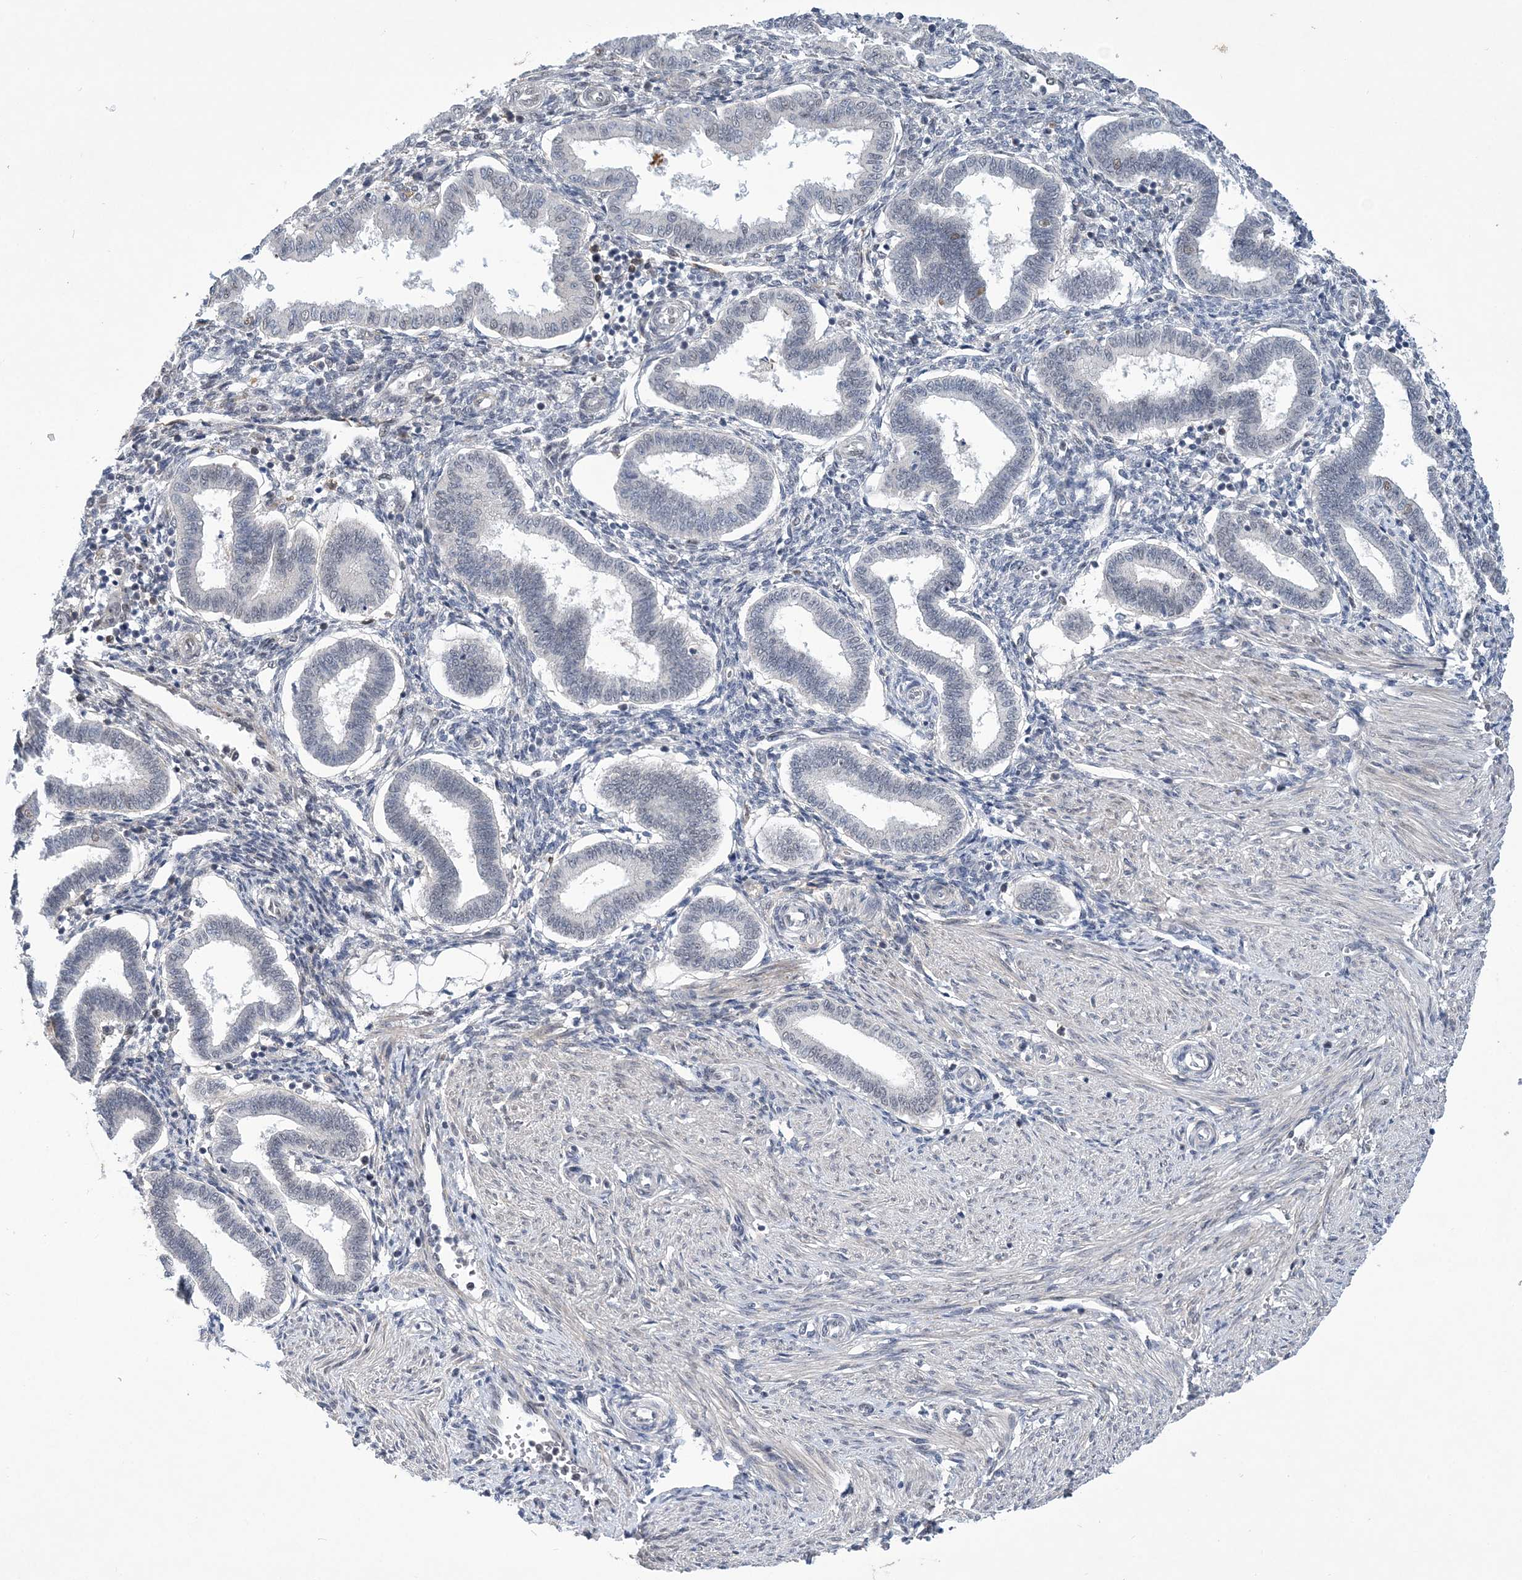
{"staining": {"intensity": "weak", "quantity": "<25%", "location": "nuclear"}, "tissue": "endometrium", "cell_type": "Cells in endometrial stroma", "image_type": "normal", "snomed": [{"axis": "morphology", "description": "Normal tissue, NOS"}, {"axis": "topography", "description": "Endometrium"}], "caption": "The image demonstrates no significant staining in cells in endometrial stroma of endometrium. The staining was performed using DAB (3,3'-diaminobenzidine) to visualize the protein expression in brown, while the nuclei were stained in blue with hematoxylin (Magnification: 20x).", "gene": "FAM217A", "patient": {"sex": "female", "age": 24}}